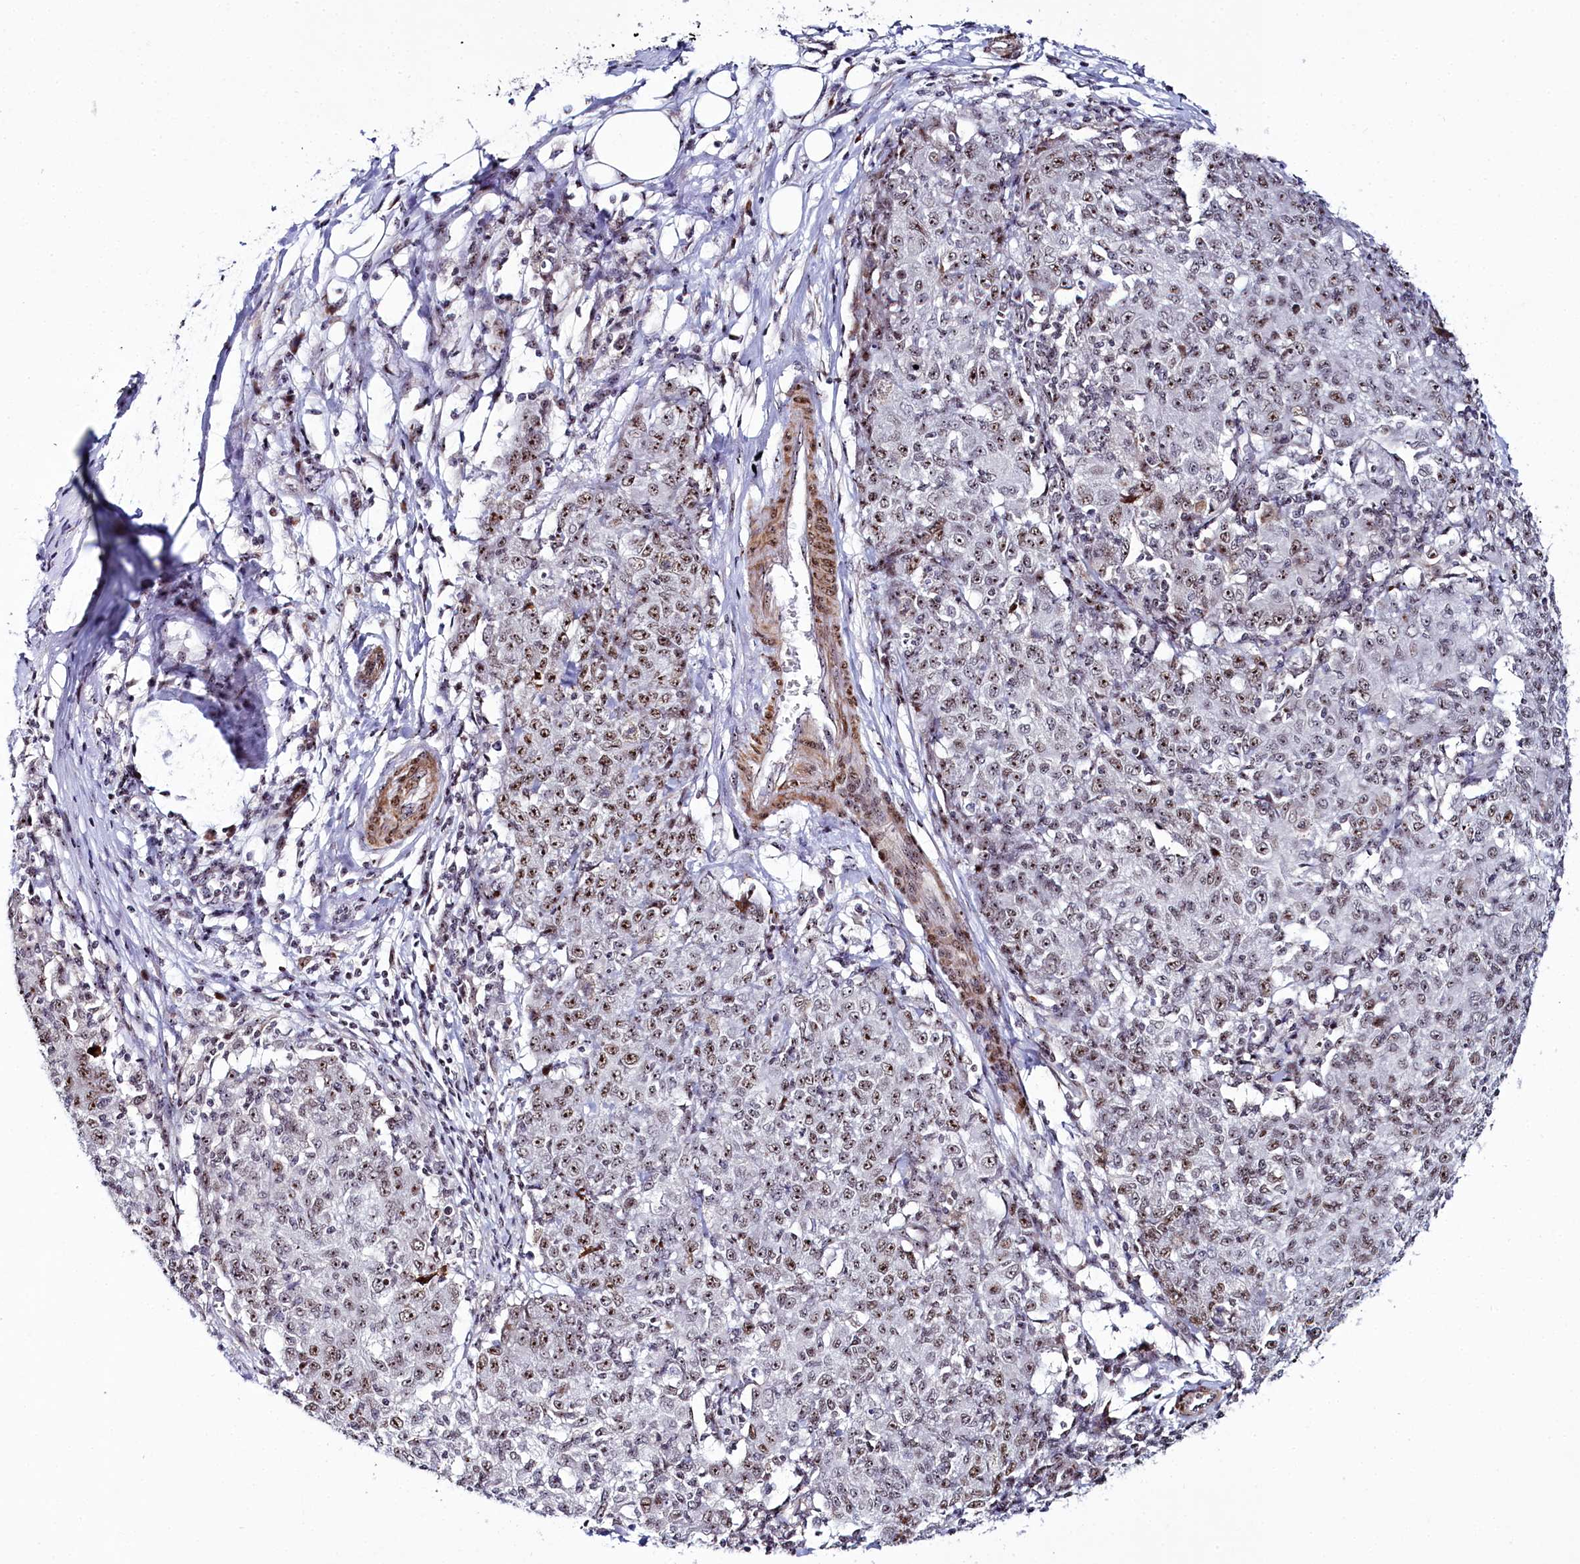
{"staining": {"intensity": "moderate", "quantity": ">75%", "location": "nuclear"}, "tissue": "ovarian cancer", "cell_type": "Tumor cells", "image_type": "cancer", "snomed": [{"axis": "morphology", "description": "Carcinoma, endometroid"}, {"axis": "topography", "description": "Ovary"}], "caption": "Immunohistochemical staining of ovarian endometroid carcinoma reveals moderate nuclear protein expression in about >75% of tumor cells.", "gene": "TCOF1", "patient": {"sex": "female", "age": 42}}